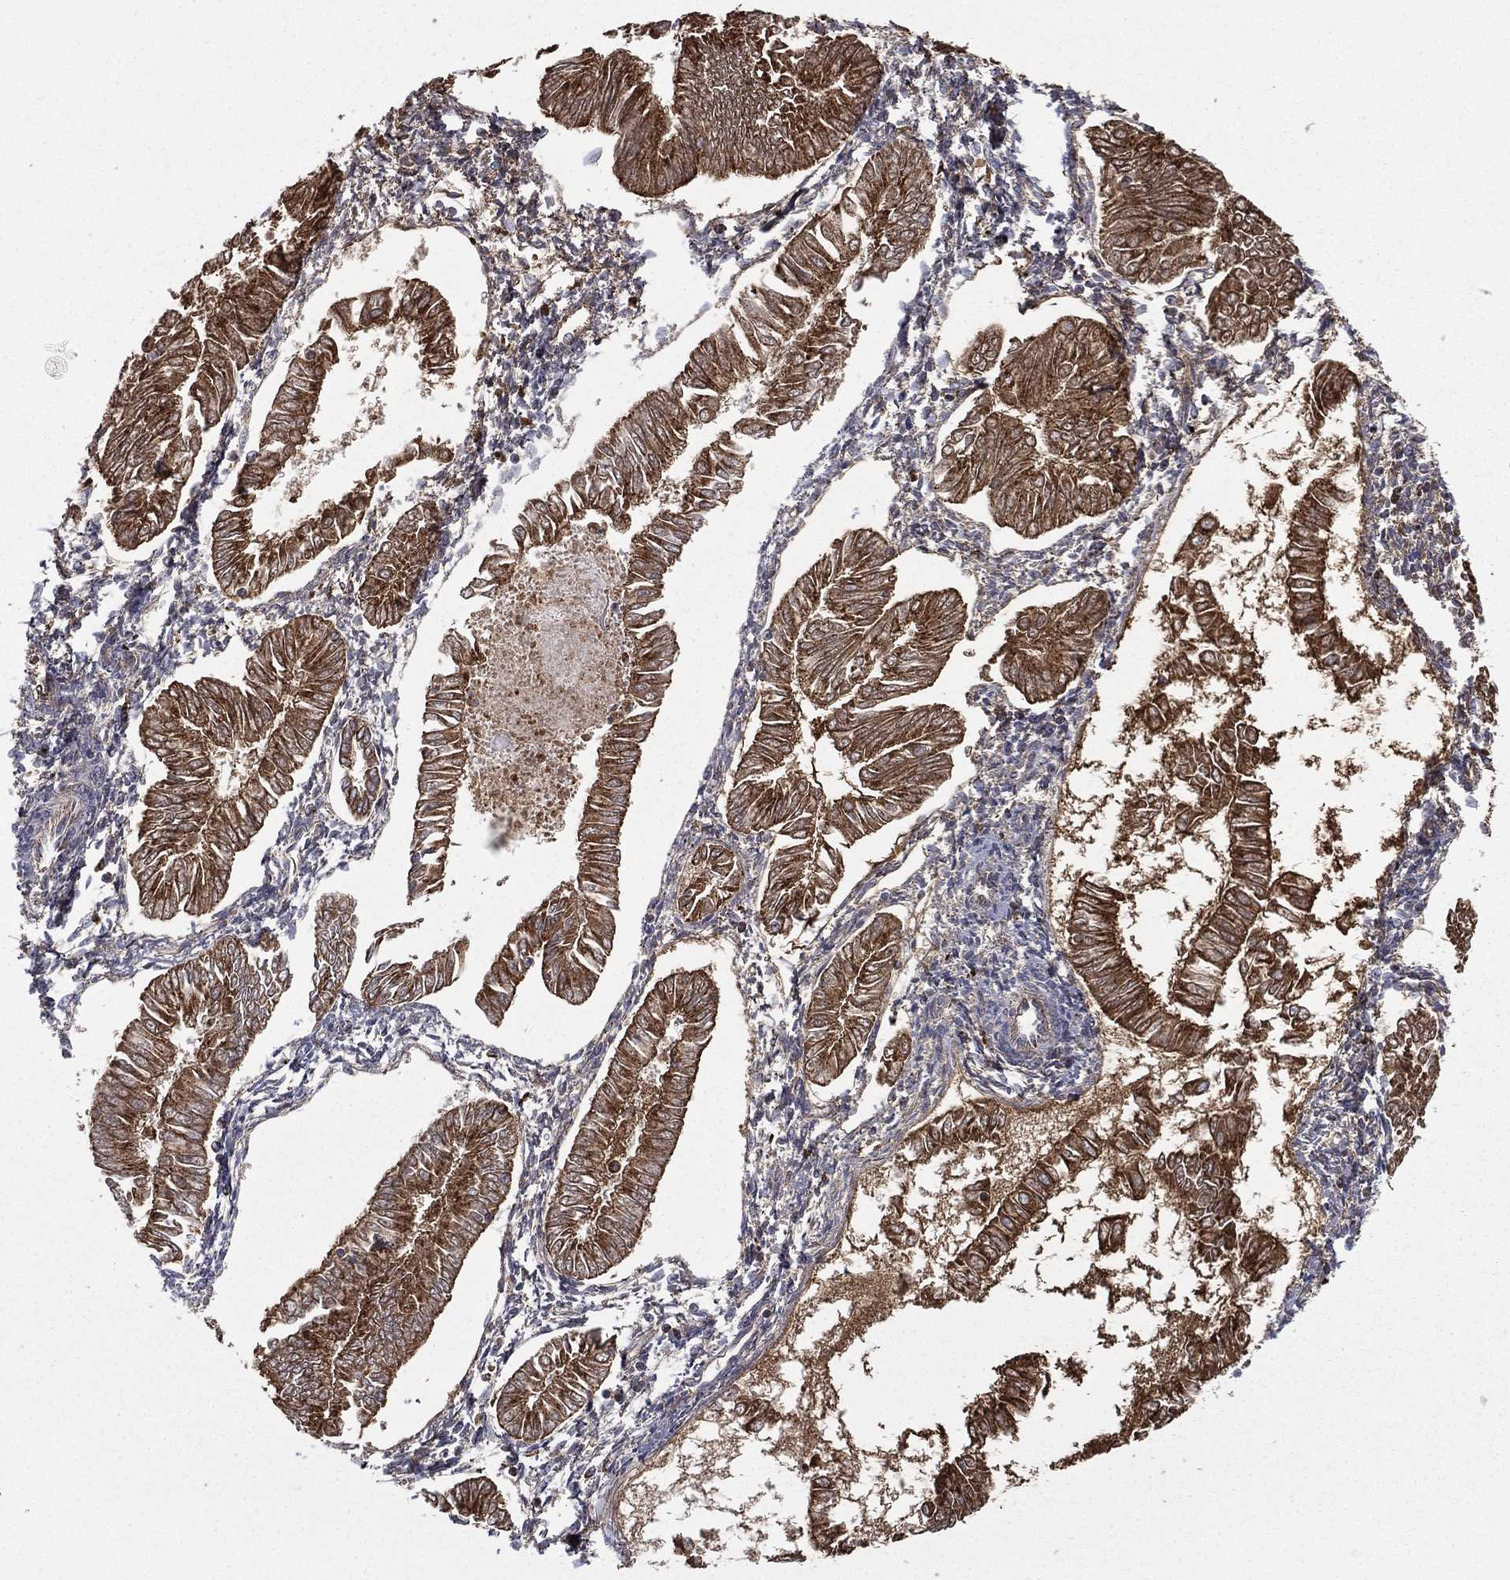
{"staining": {"intensity": "strong", "quantity": ">75%", "location": "cytoplasmic/membranous"}, "tissue": "endometrial cancer", "cell_type": "Tumor cells", "image_type": "cancer", "snomed": [{"axis": "morphology", "description": "Adenocarcinoma, NOS"}, {"axis": "topography", "description": "Endometrium"}], "caption": "Endometrial cancer (adenocarcinoma) tissue demonstrates strong cytoplasmic/membranous positivity in approximately >75% of tumor cells", "gene": "RIN3", "patient": {"sex": "female", "age": 53}}